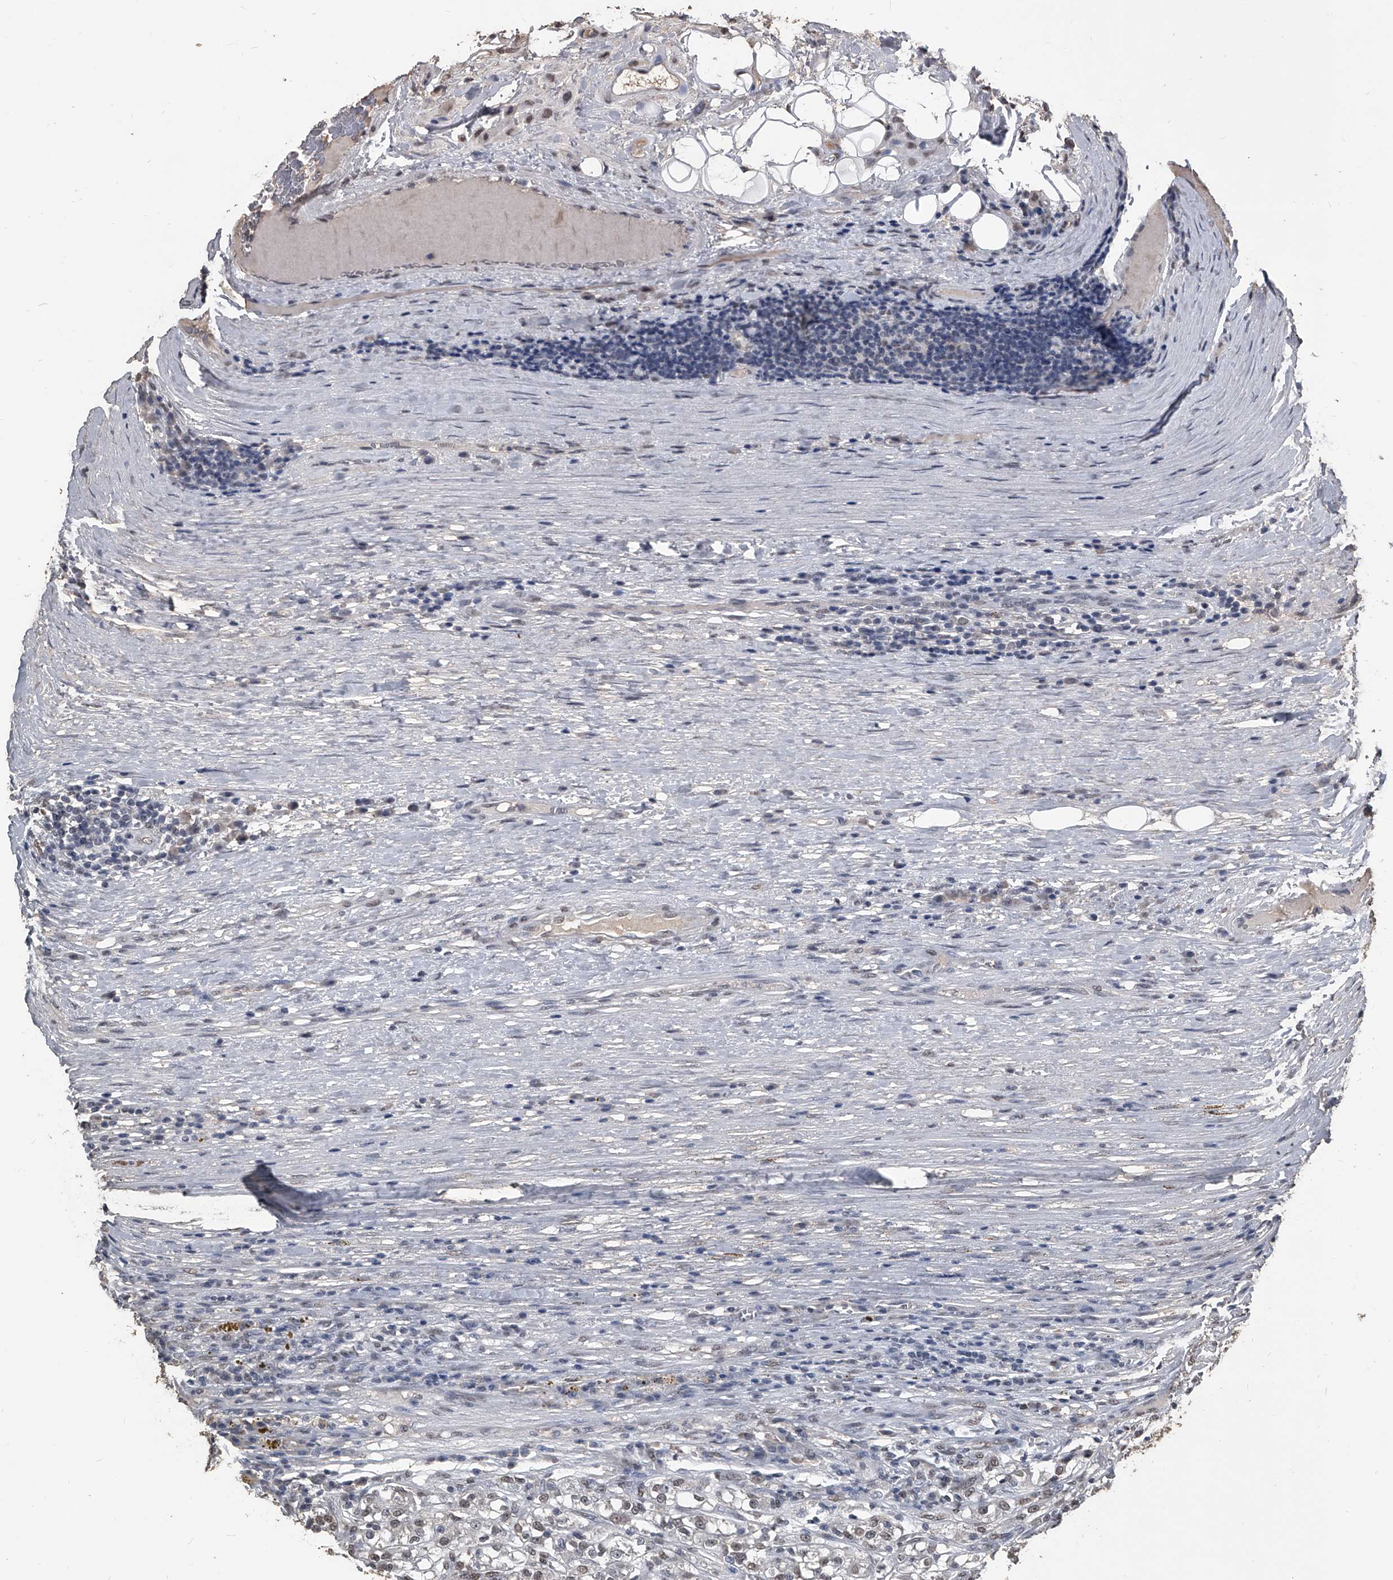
{"staining": {"intensity": "weak", "quantity": "<25%", "location": "nuclear"}, "tissue": "renal cancer", "cell_type": "Tumor cells", "image_type": "cancer", "snomed": [{"axis": "morphology", "description": "Adenocarcinoma, NOS"}, {"axis": "topography", "description": "Kidney"}], "caption": "IHC photomicrograph of neoplastic tissue: human adenocarcinoma (renal) stained with DAB demonstrates no significant protein staining in tumor cells. (DAB immunohistochemistry (IHC), high magnification).", "gene": "MATR3", "patient": {"sex": "female", "age": 52}}